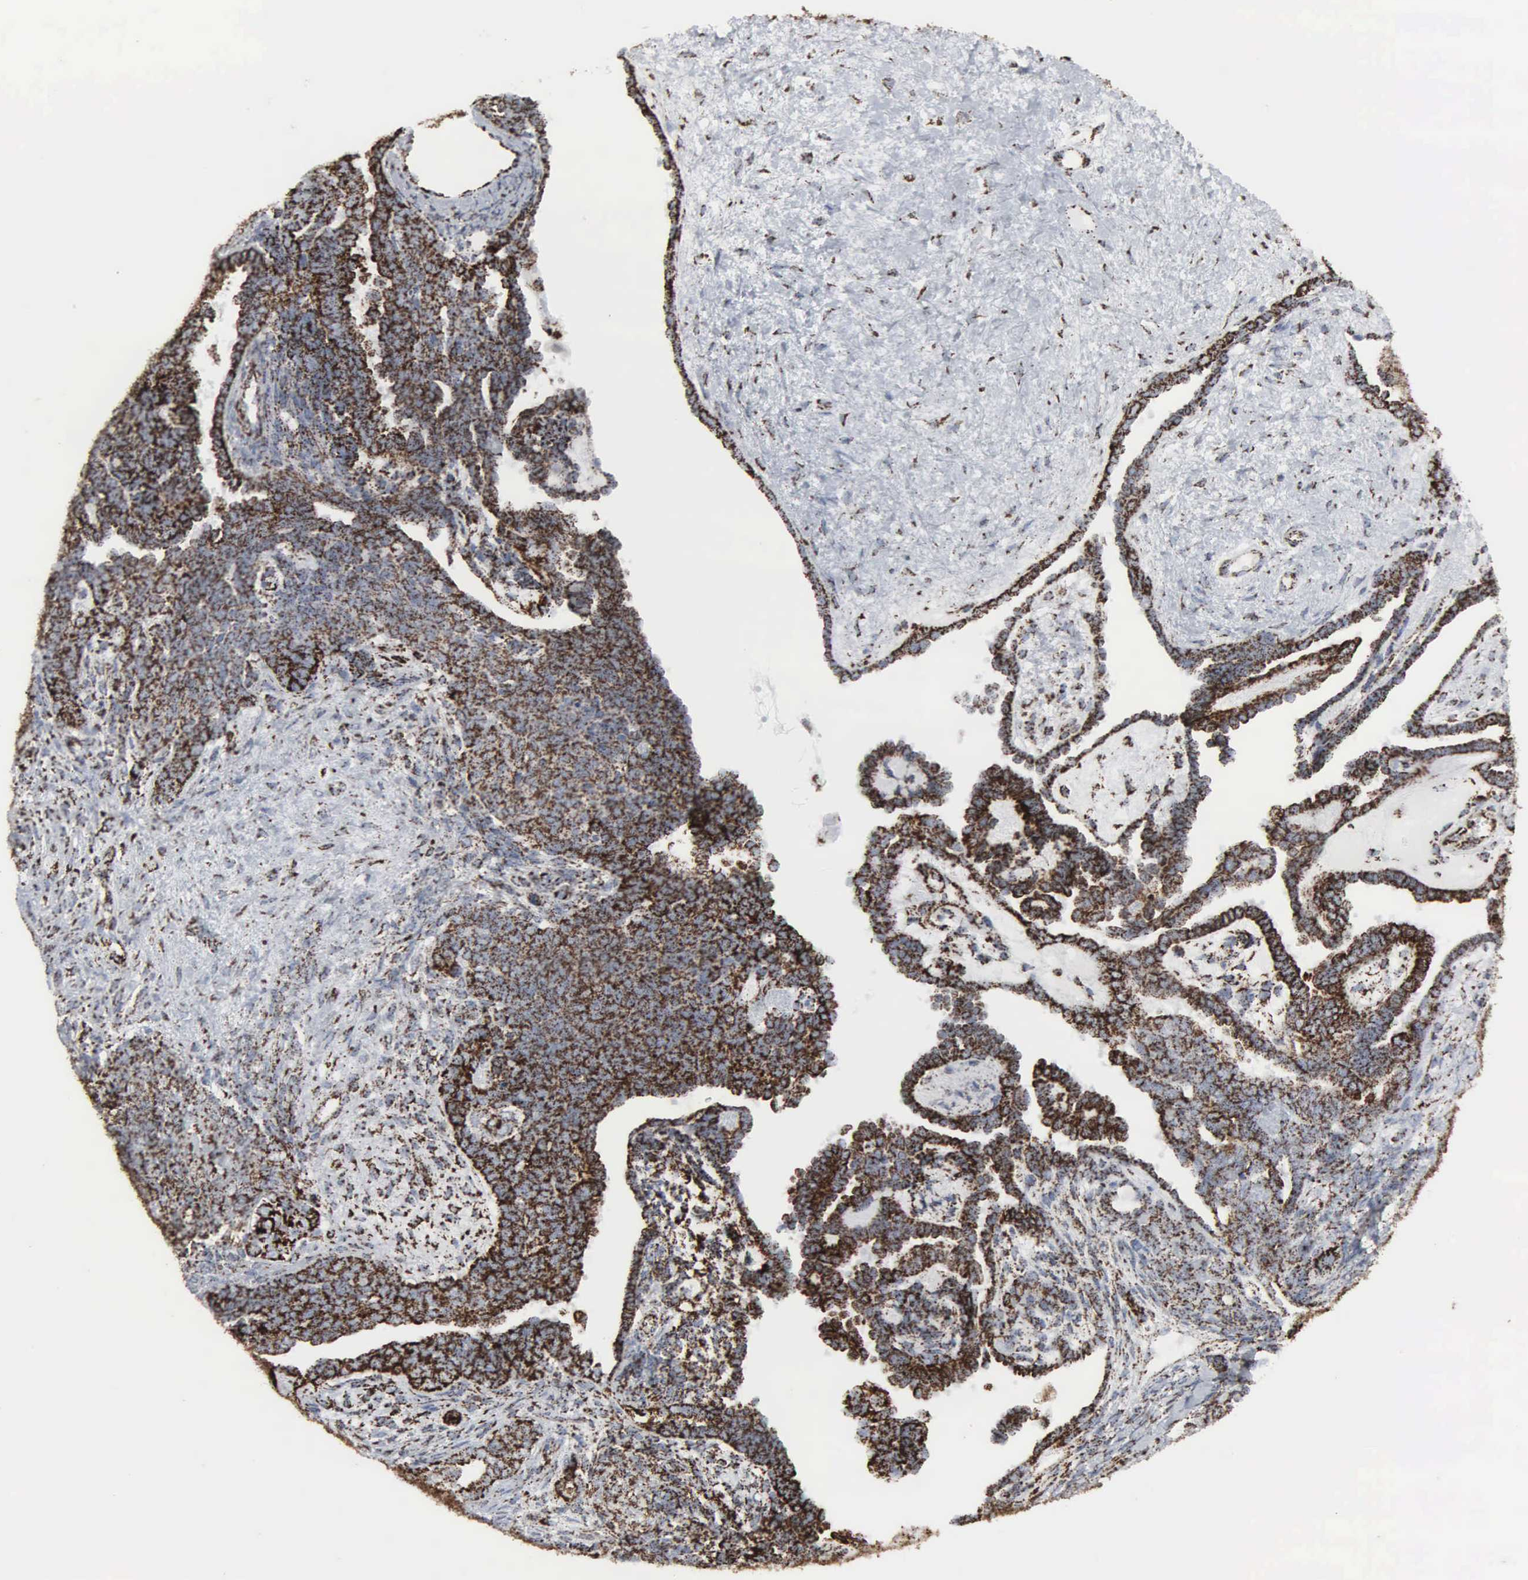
{"staining": {"intensity": "strong", "quantity": ">75%", "location": "cytoplasmic/membranous"}, "tissue": "endometrial cancer", "cell_type": "Tumor cells", "image_type": "cancer", "snomed": [{"axis": "morphology", "description": "Neoplasm, malignant, NOS"}, {"axis": "topography", "description": "Endometrium"}], "caption": "Immunohistochemical staining of endometrial cancer displays strong cytoplasmic/membranous protein staining in approximately >75% of tumor cells. (DAB (3,3'-diaminobenzidine) IHC with brightfield microscopy, high magnification).", "gene": "HSPA9", "patient": {"sex": "female", "age": 74}}